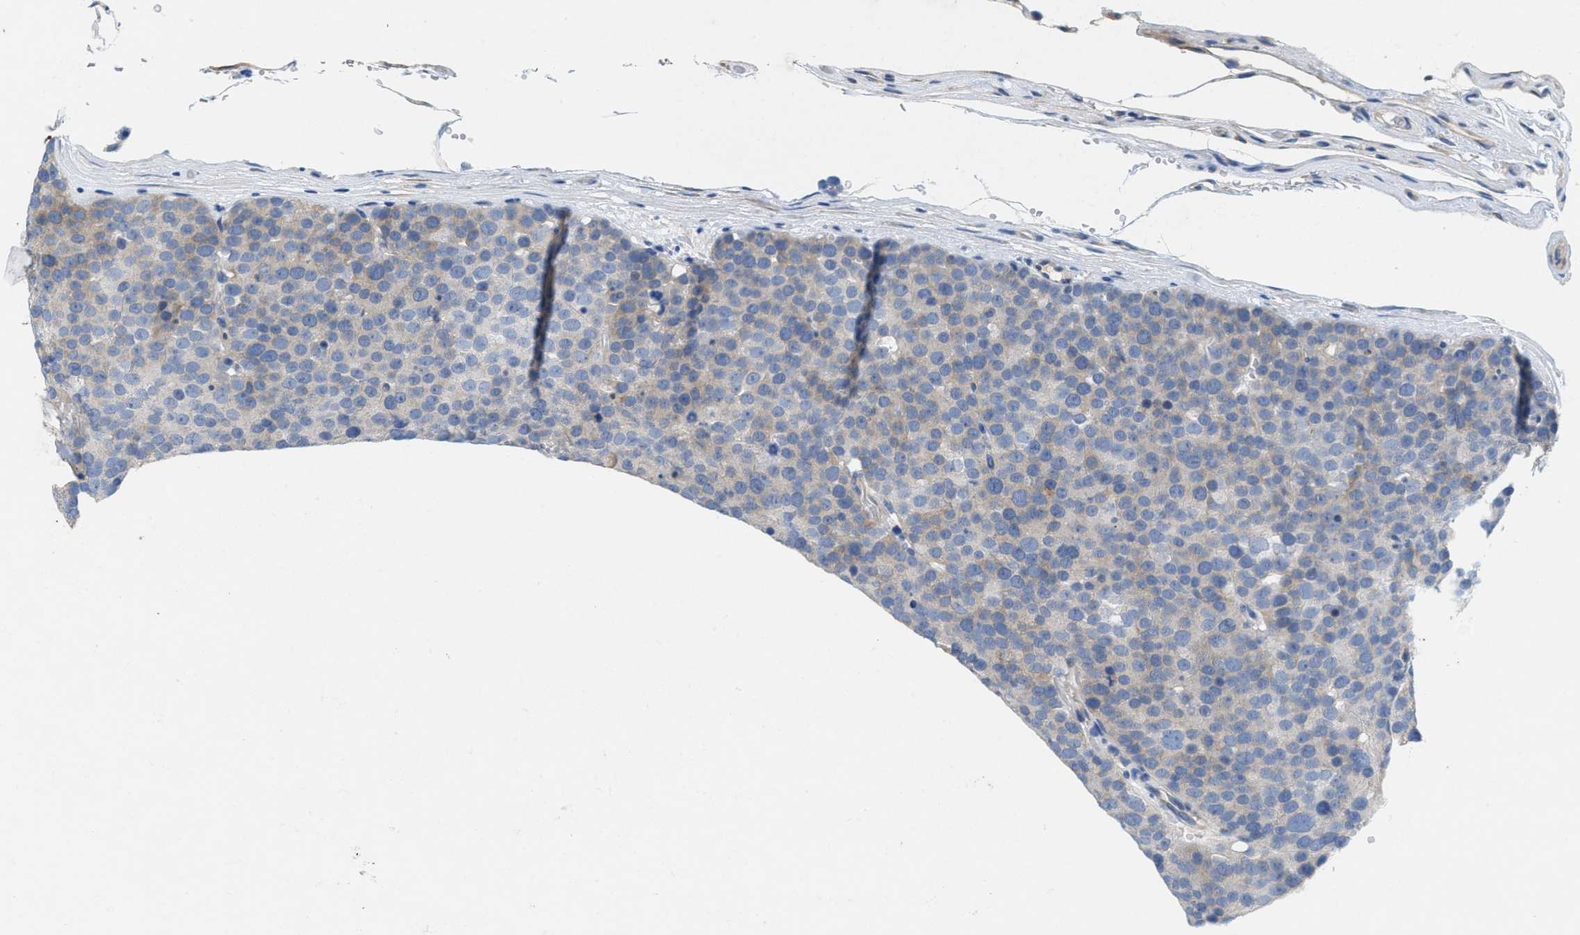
{"staining": {"intensity": "weak", "quantity": "<25%", "location": "cytoplasmic/membranous"}, "tissue": "testis cancer", "cell_type": "Tumor cells", "image_type": "cancer", "snomed": [{"axis": "morphology", "description": "Seminoma, NOS"}, {"axis": "topography", "description": "Testis"}], "caption": "This is an immunohistochemistry image of testis cancer (seminoma). There is no positivity in tumor cells.", "gene": "CPA2", "patient": {"sex": "male", "age": 71}}